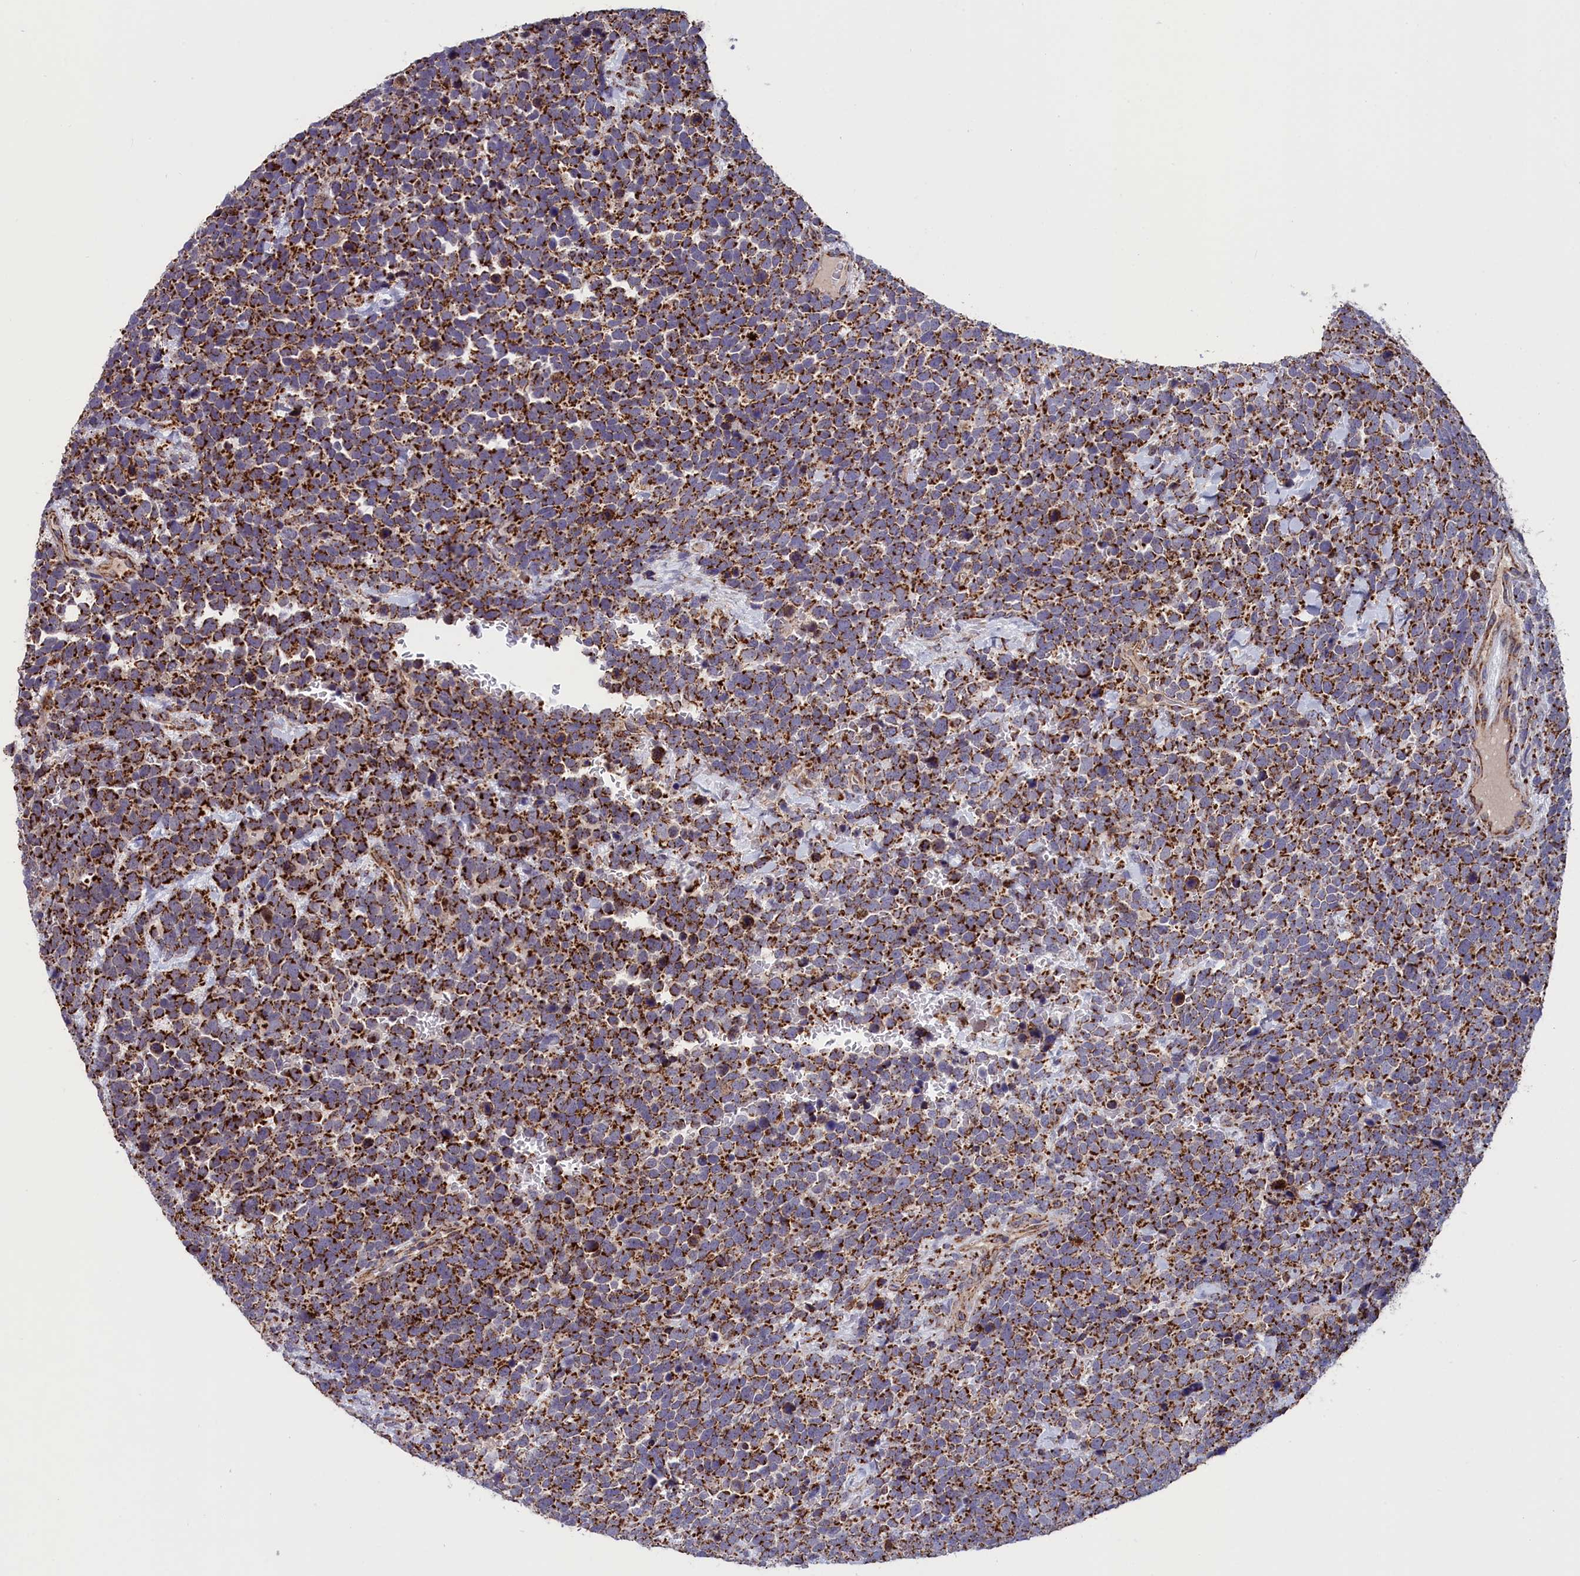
{"staining": {"intensity": "strong", "quantity": ">75%", "location": "cytoplasmic/membranous"}, "tissue": "urothelial cancer", "cell_type": "Tumor cells", "image_type": "cancer", "snomed": [{"axis": "morphology", "description": "Urothelial carcinoma, High grade"}, {"axis": "topography", "description": "Urinary bladder"}], "caption": "The photomicrograph reveals staining of urothelial carcinoma (high-grade), revealing strong cytoplasmic/membranous protein staining (brown color) within tumor cells.", "gene": "TIMM44", "patient": {"sex": "female", "age": 82}}